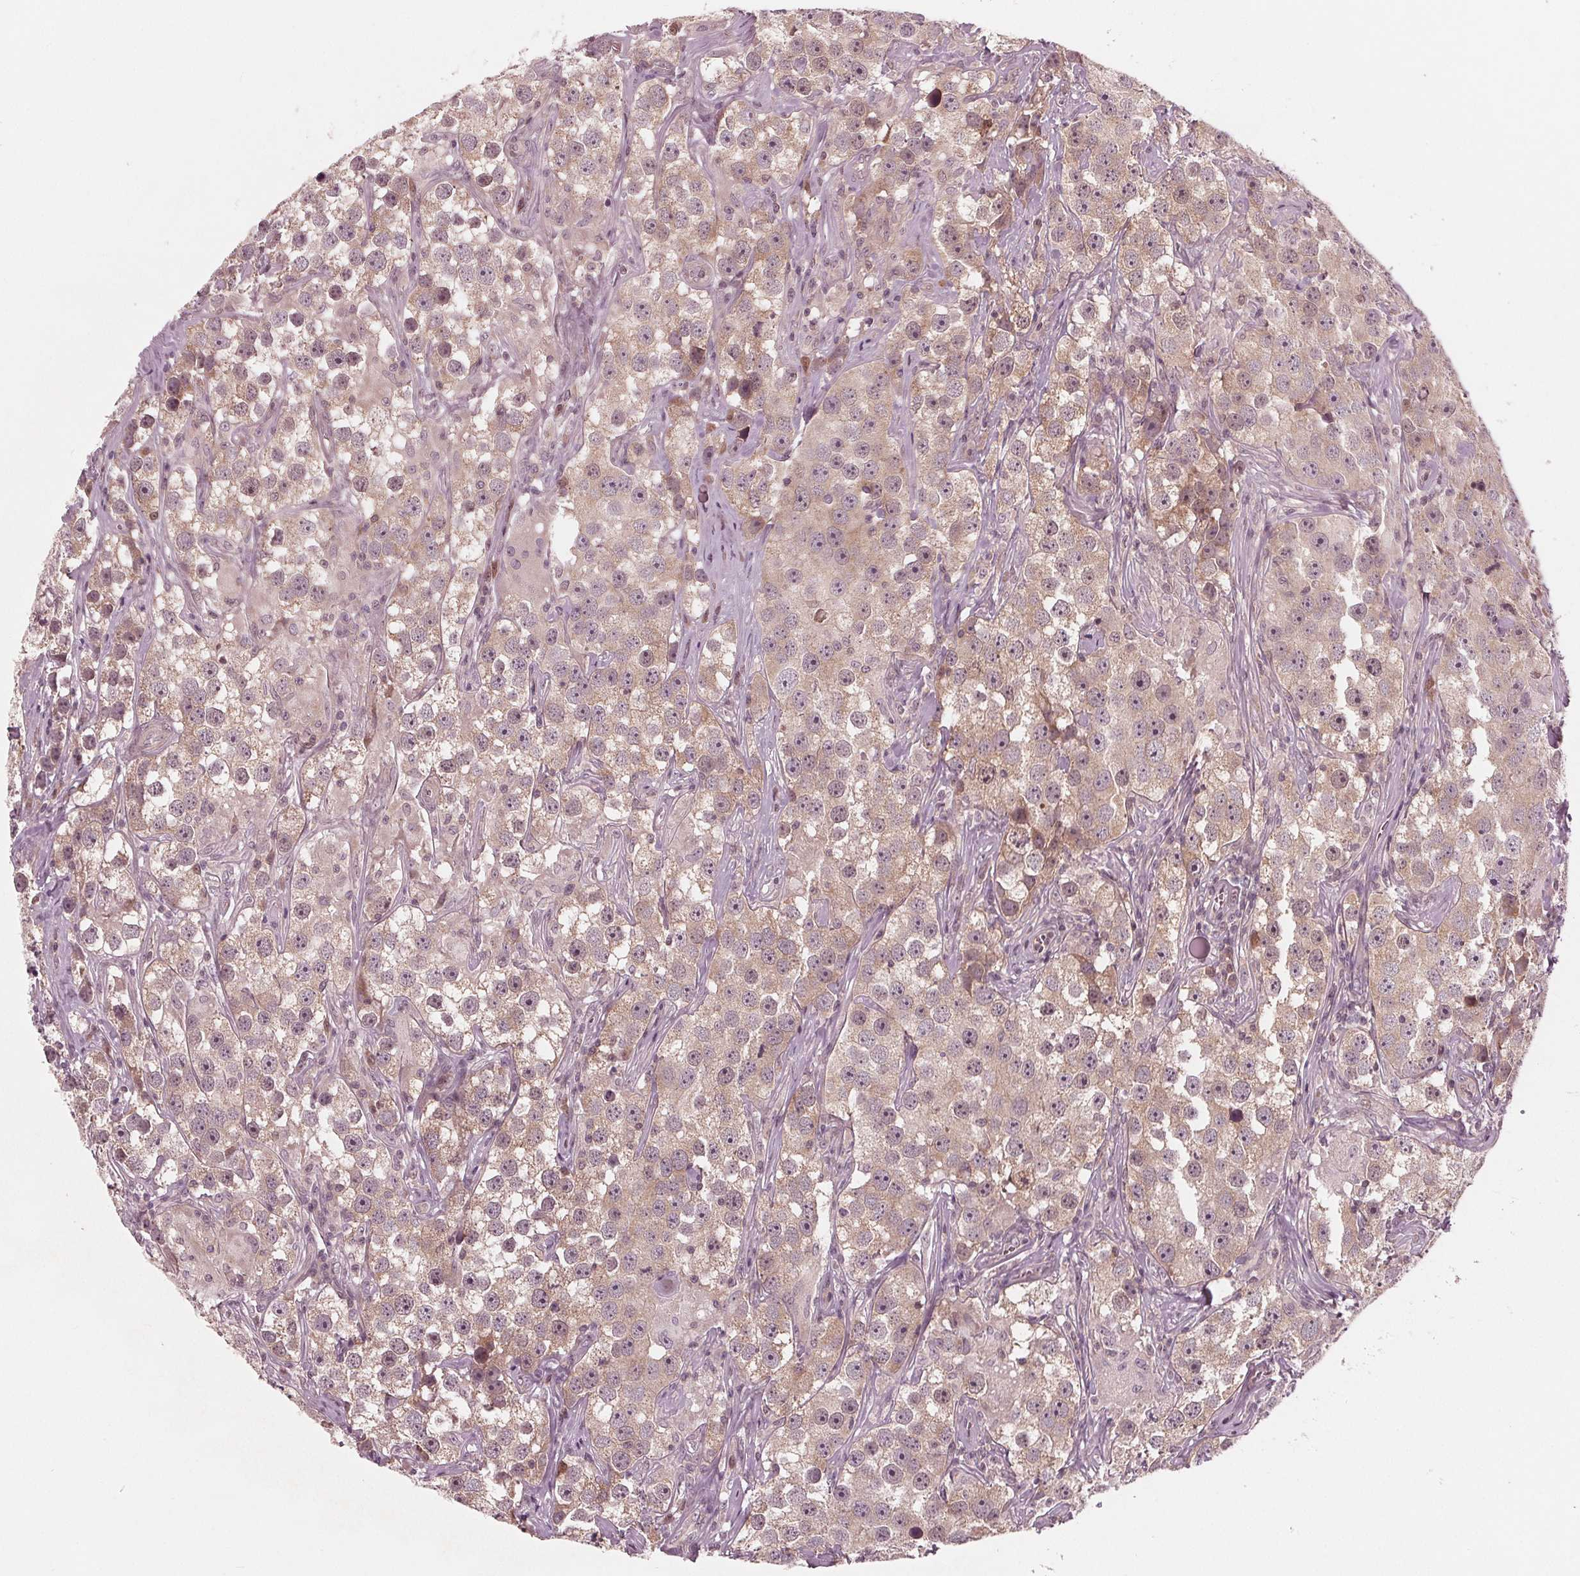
{"staining": {"intensity": "weak", "quantity": ">75%", "location": "cytoplasmic/membranous"}, "tissue": "testis cancer", "cell_type": "Tumor cells", "image_type": "cancer", "snomed": [{"axis": "morphology", "description": "Seminoma, NOS"}, {"axis": "topography", "description": "Testis"}], "caption": "A low amount of weak cytoplasmic/membranous staining is present in approximately >75% of tumor cells in testis cancer (seminoma) tissue. (IHC, brightfield microscopy, high magnification).", "gene": "UBALD1", "patient": {"sex": "male", "age": 49}}